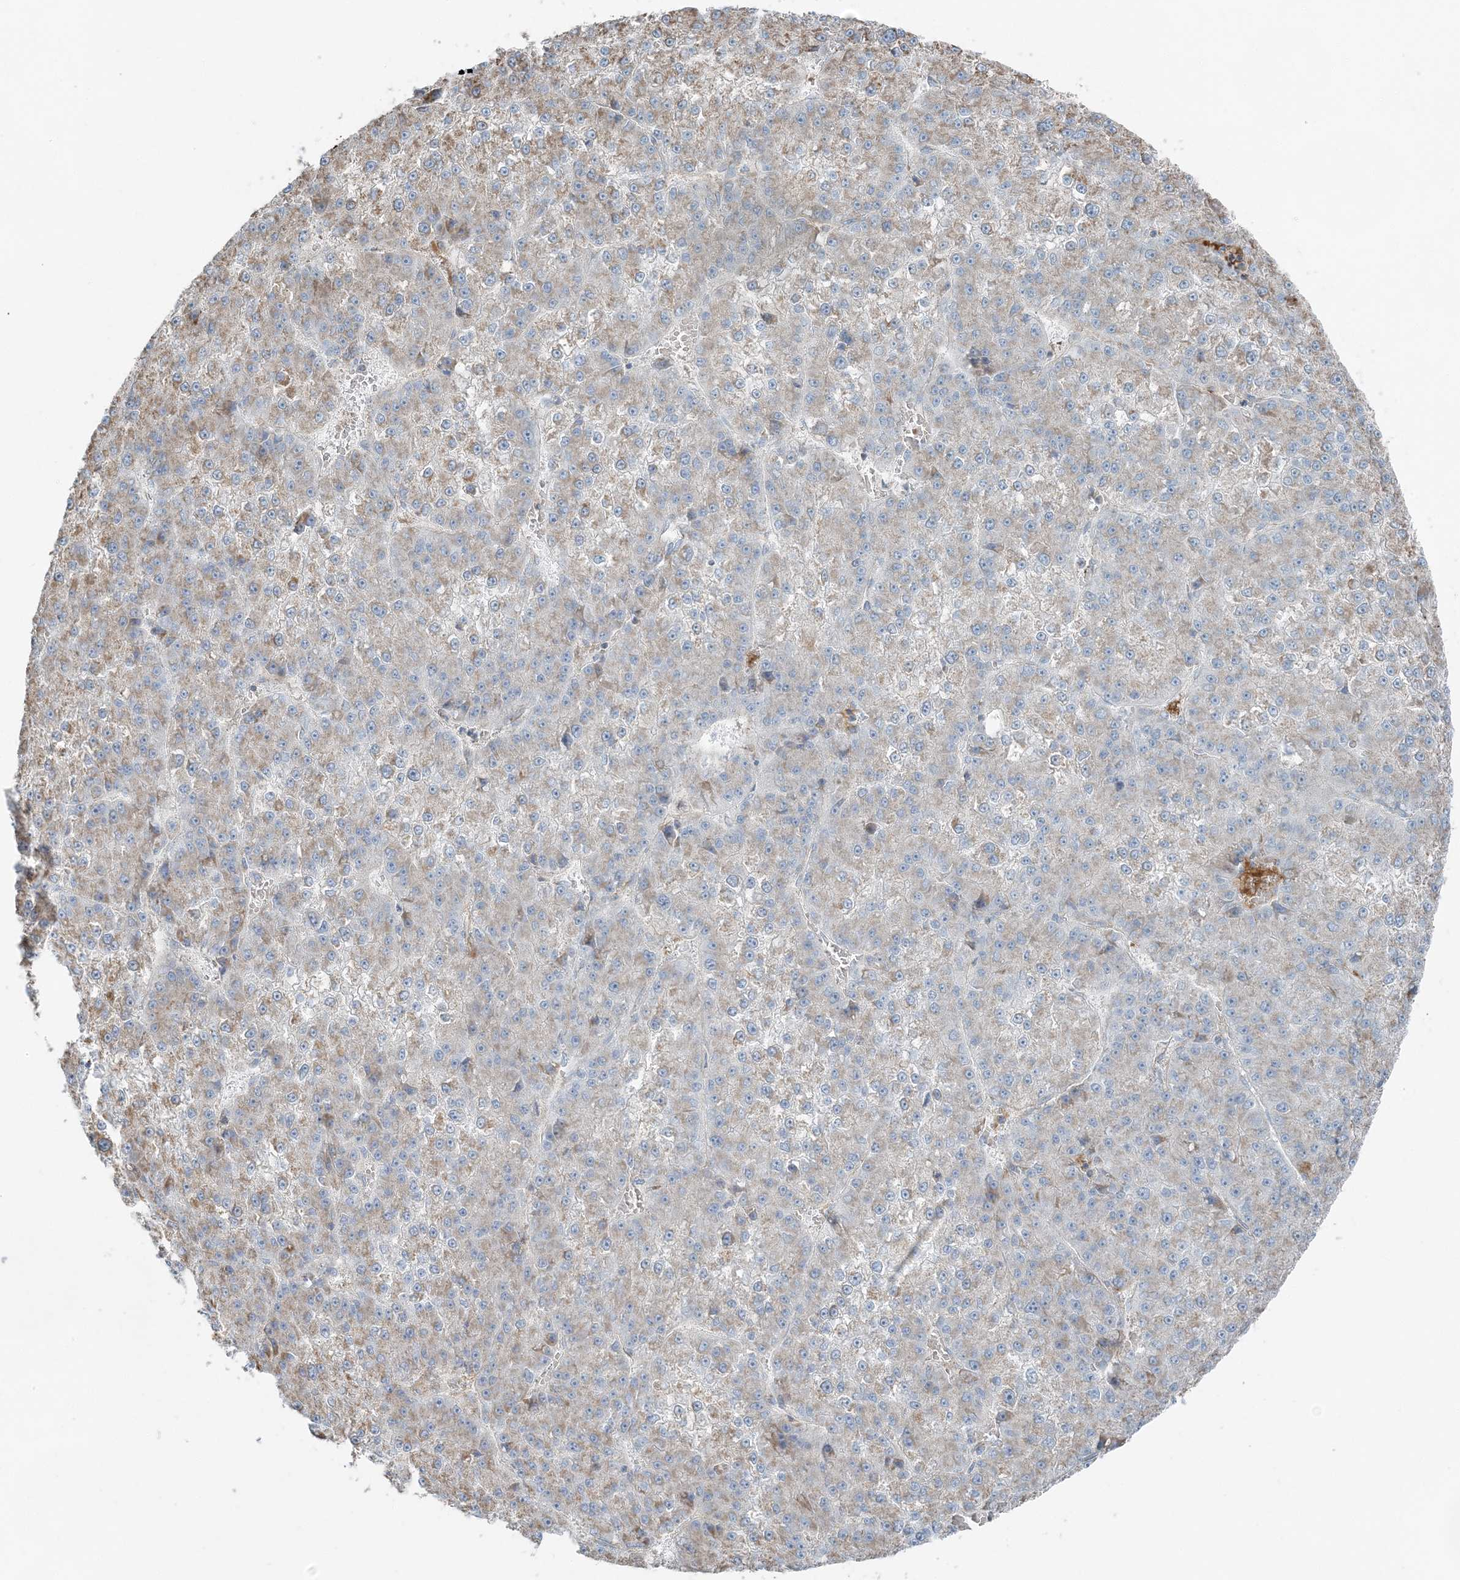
{"staining": {"intensity": "weak", "quantity": "<25%", "location": "cytoplasmic/membranous"}, "tissue": "liver cancer", "cell_type": "Tumor cells", "image_type": "cancer", "snomed": [{"axis": "morphology", "description": "Carcinoma, Hepatocellular, NOS"}, {"axis": "topography", "description": "Liver"}], "caption": "The micrograph displays no staining of tumor cells in liver hepatocellular carcinoma.", "gene": "SLC22A16", "patient": {"sex": "female", "age": 73}}